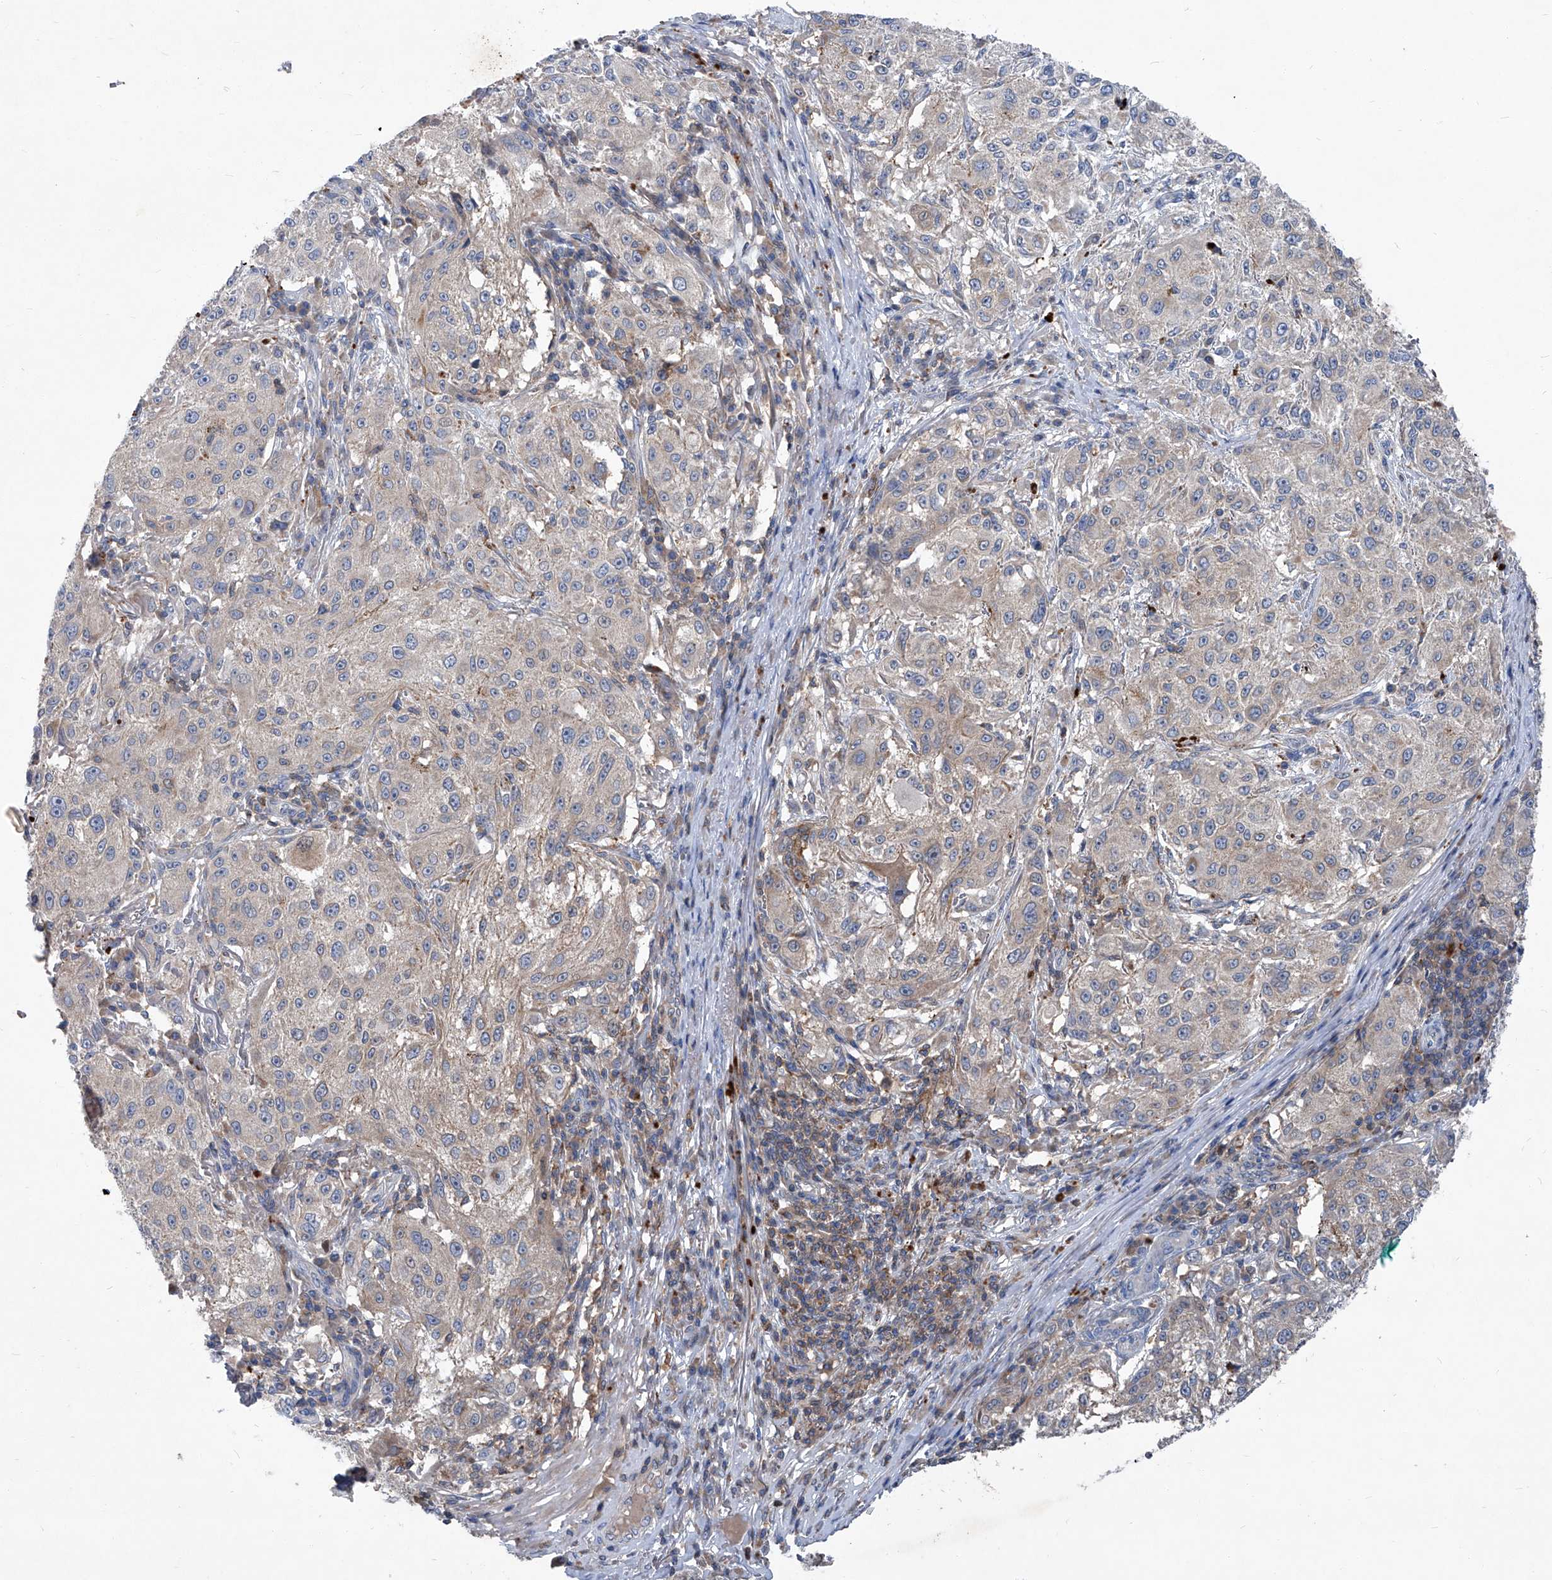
{"staining": {"intensity": "weak", "quantity": "<25%", "location": "cytoplasmic/membranous"}, "tissue": "melanoma", "cell_type": "Tumor cells", "image_type": "cancer", "snomed": [{"axis": "morphology", "description": "Necrosis, NOS"}, {"axis": "morphology", "description": "Malignant melanoma, NOS"}, {"axis": "topography", "description": "Skin"}], "caption": "A photomicrograph of malignant melanoma stained for a protein reveals no brown staining in tumor cells. The staining was performed using DAB (3,3'-diaminobenzidine) to visualize the protein expression in brown, while the nuclei were stained in blue with hematoxylin (Magnification: 20x).", "gene": "EPHA8", "patient": {"sex": "female", "age": 87}}